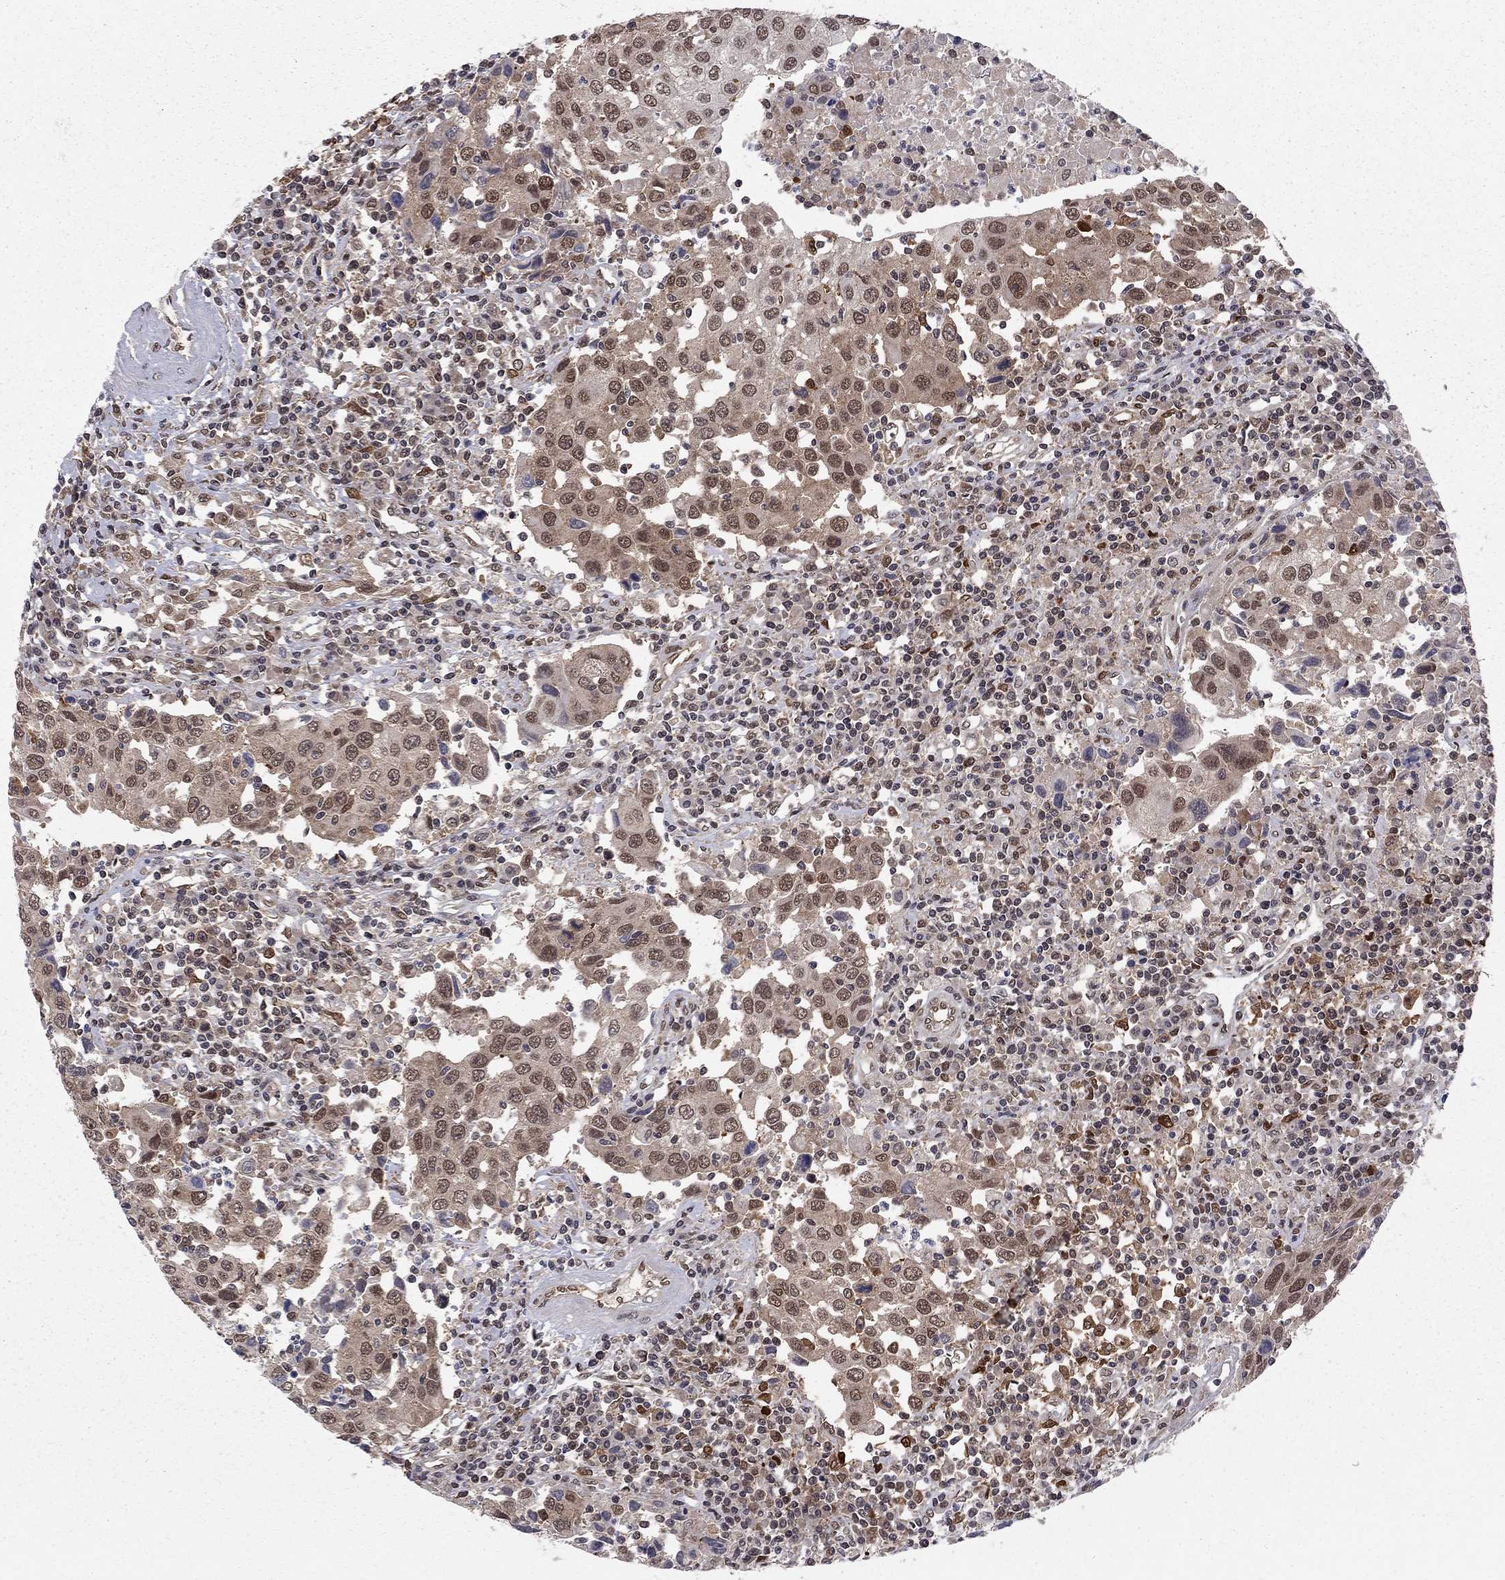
{"staining": {"intensity": "moderate", "quantity": ">75%", "location": "nuclear"}, "tissue": "urothelial cancer", "cell_type": "Tumor cells", "image_type": "cancer", "snomed": [{"axis": "morphology", "description": "Urothelial carcinoma, High grade"}, {"axis": "topography", "description": "Urinary bladder"}], "caption": "A medium amount of moderate nuclear positivity is seen in about >75% of tumor cells in urothelial cancer tissue. The staining was performed using DAB (3,3'-diaminobenzidine), with brown indicating positive protein expression. Nuclei are stained blue with hematoxylin.", "gene": "SAP30L", "patient": {"sex": "female", "age": 85}}